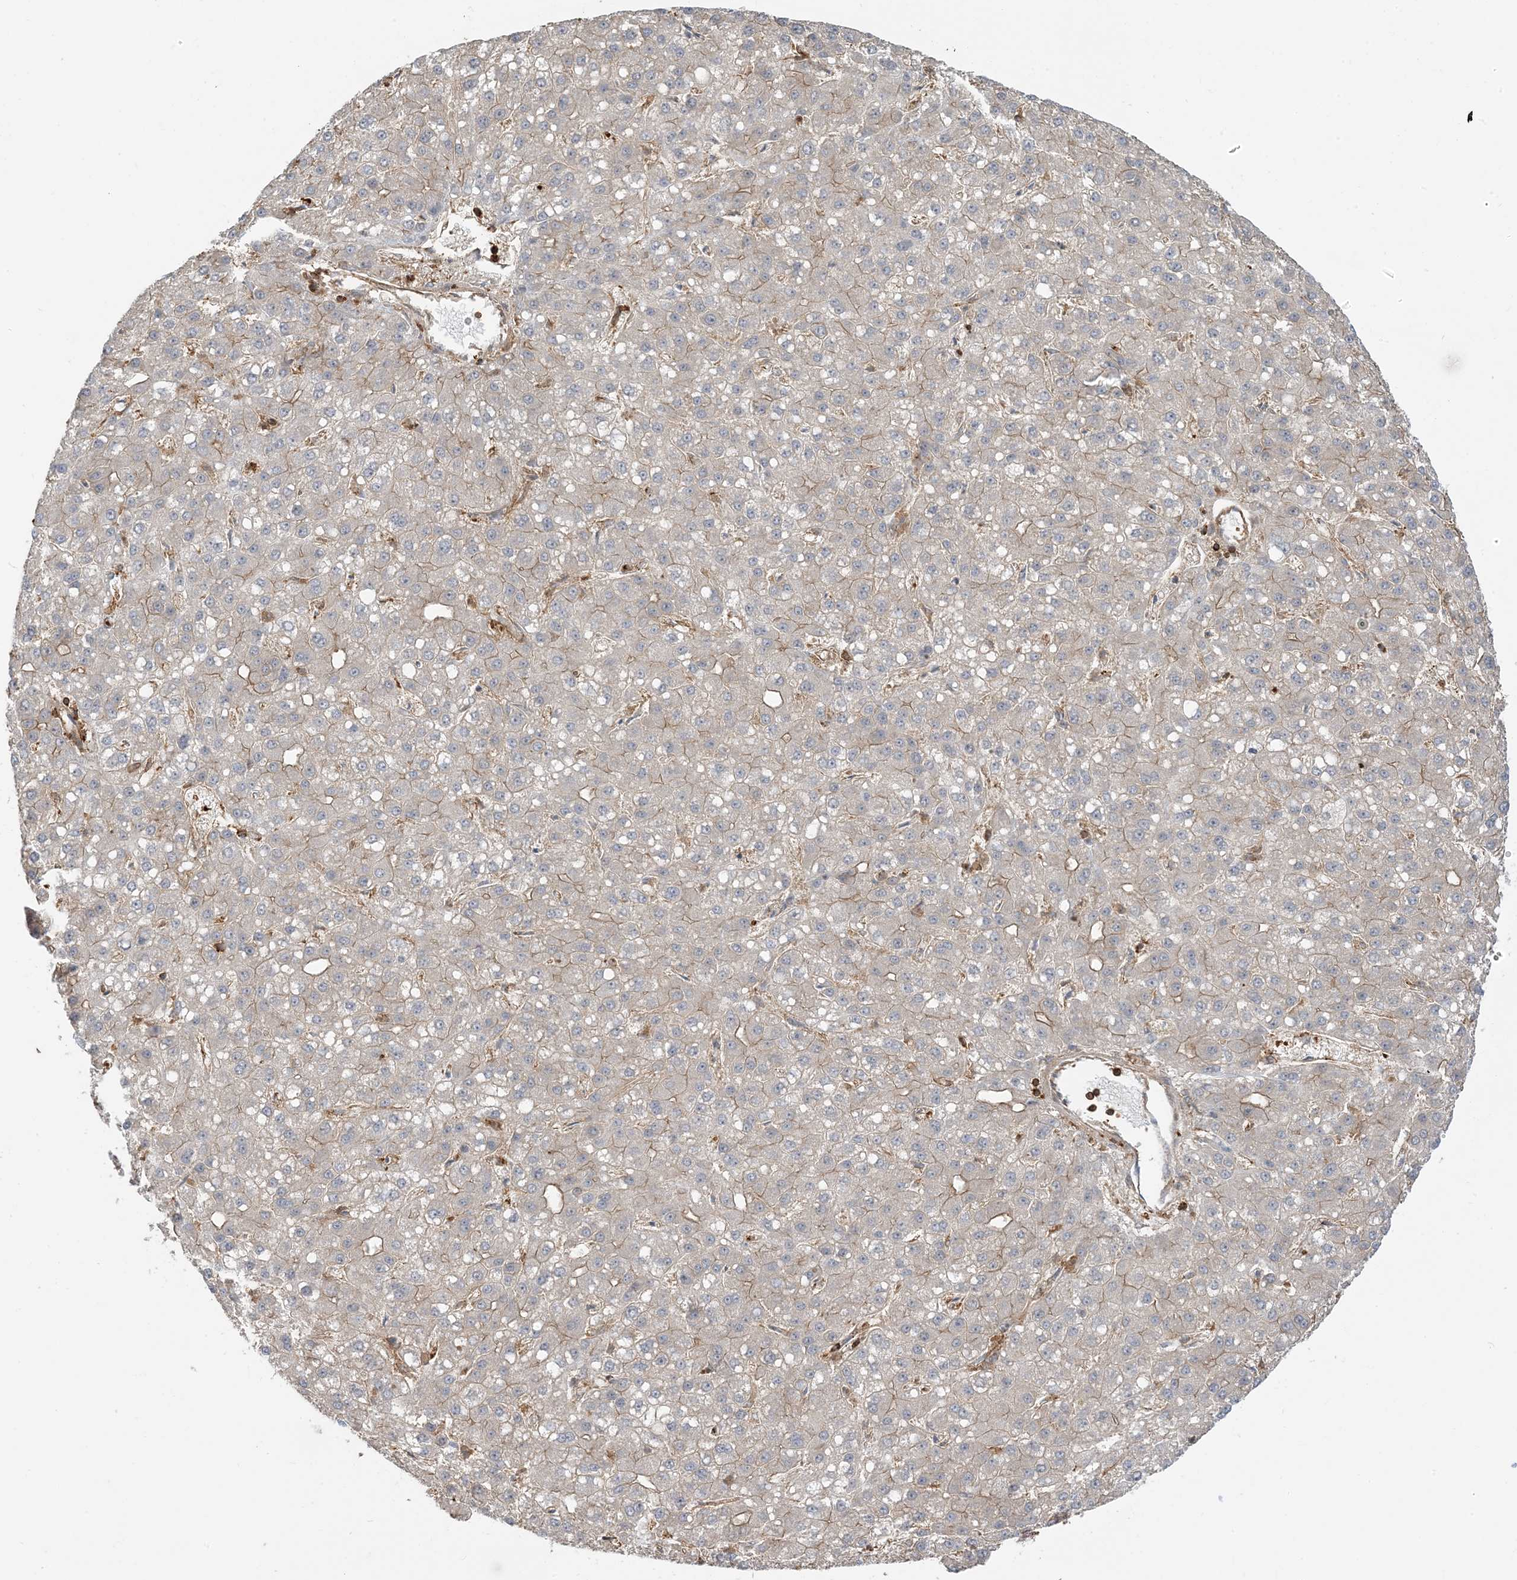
{"staining": {"intensity": "weak", "quantity": "<25%", "location": "cytoplasmic/membranous"}, "tissue": "liver cancer", "cell_type": "Tumor cells", "image_type": "cancer", "snomed": [{"axis": "morphology", "description": "Carcinoma, Hepatocellular, NOS"}, {"axis": "topography", "description": "Liver"}], "caption": "An immunohistochemistry (IHC) photomicrograph of liver cancer is shown. There is no staining in tumor cells of liver cancer. (Immunohistochemistry, brightfield microscopy, high magnification).", "gene": "CAPZB", "patient": {"sex": "male", "age": 67}}